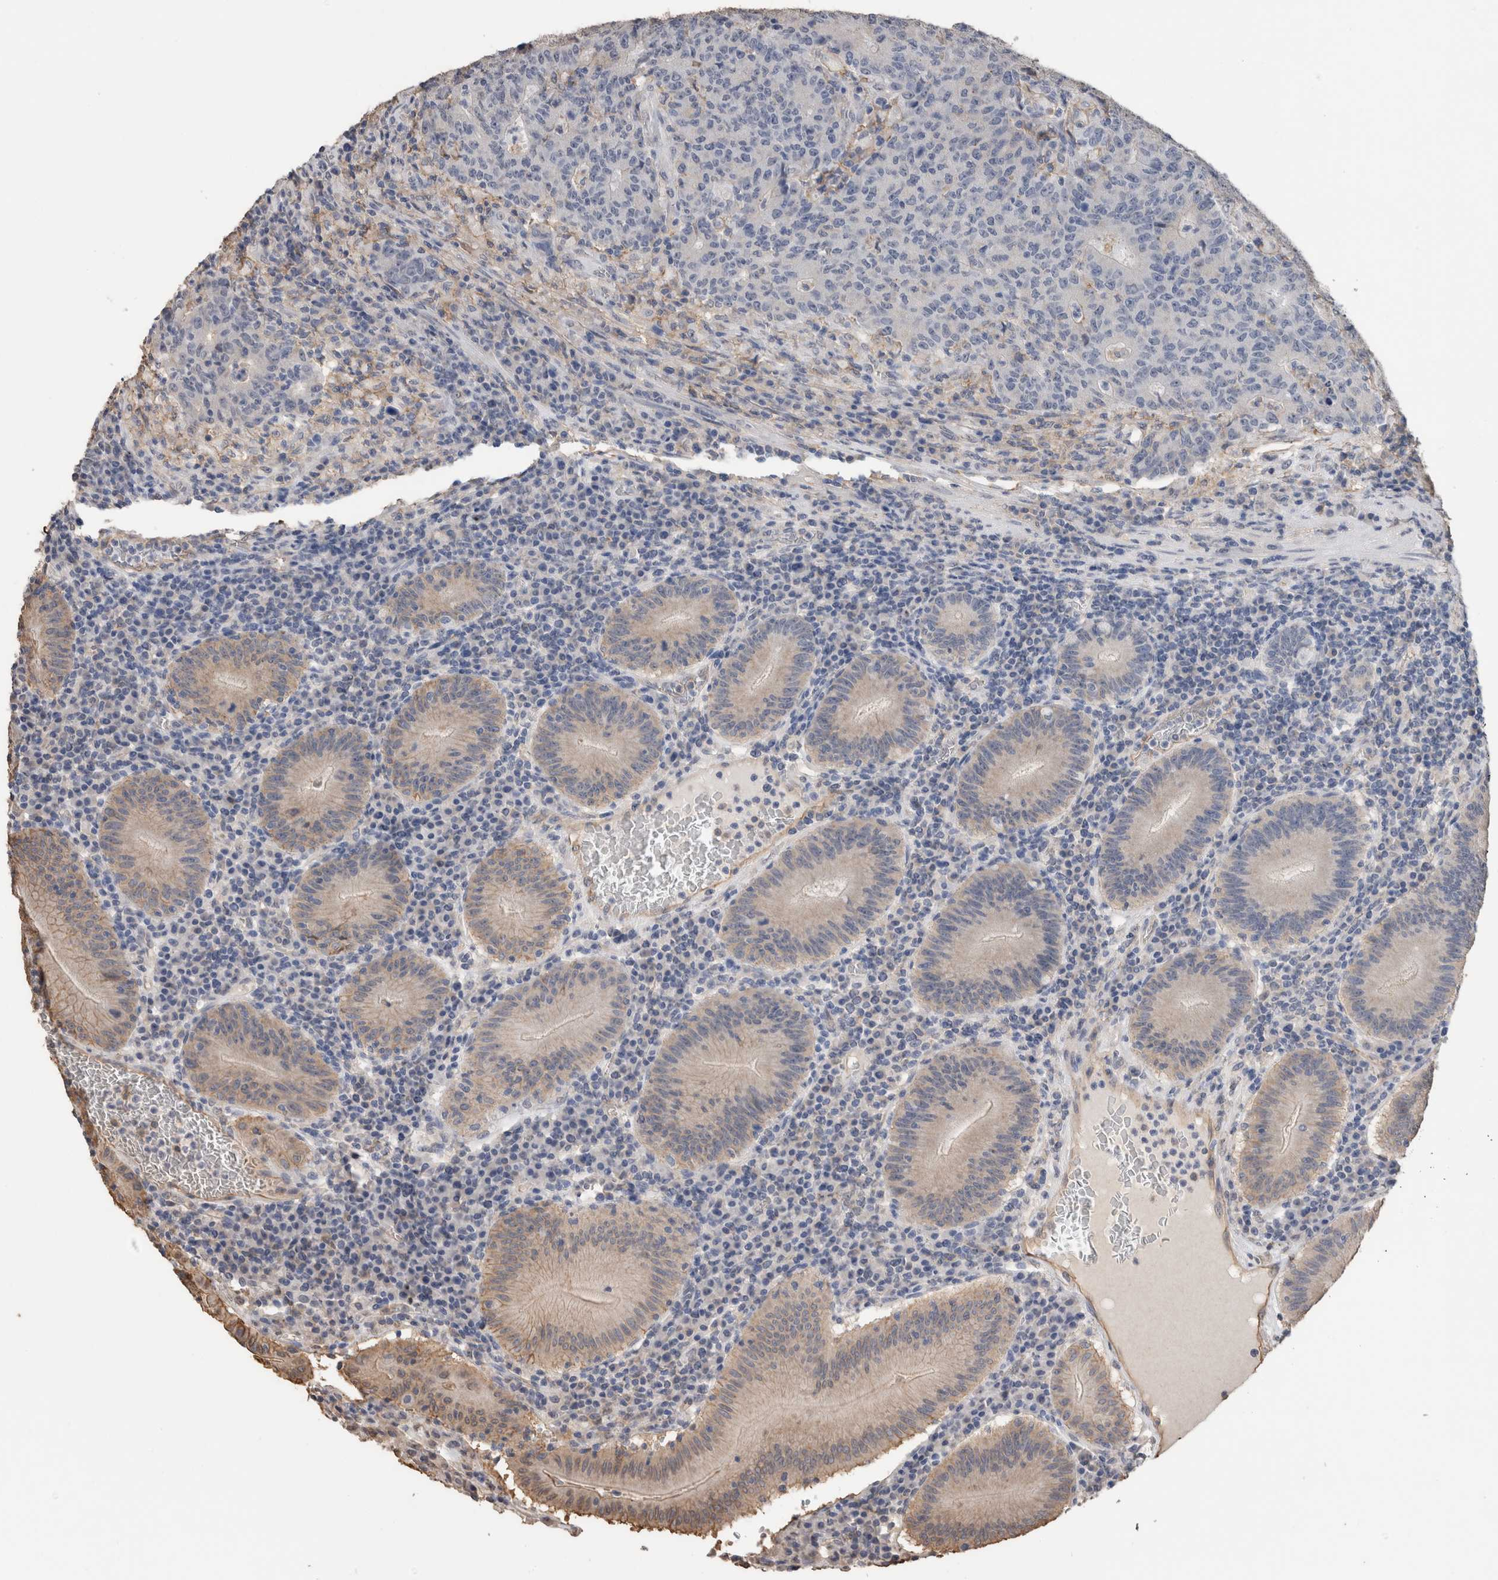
{"staining": {"intensity": "negative", "quantity": "none", "location": "none"}, "tissue": "colorectal cancer", "cell_type": "Tumor cells", "image_type": "cancer", "snomed": [{"axis": "morphology", "description": "Adenocarcinoma, NOS"}, {"axis": "topography", "description": "Colon"}], "caption": "This is a micrograph of immunohistochemistry staining of adenocarcinoma (colorectal), which shows no expression in tumor cells.", "gene": "S100A10", "patient": {"sex": "female", "age": 75}}